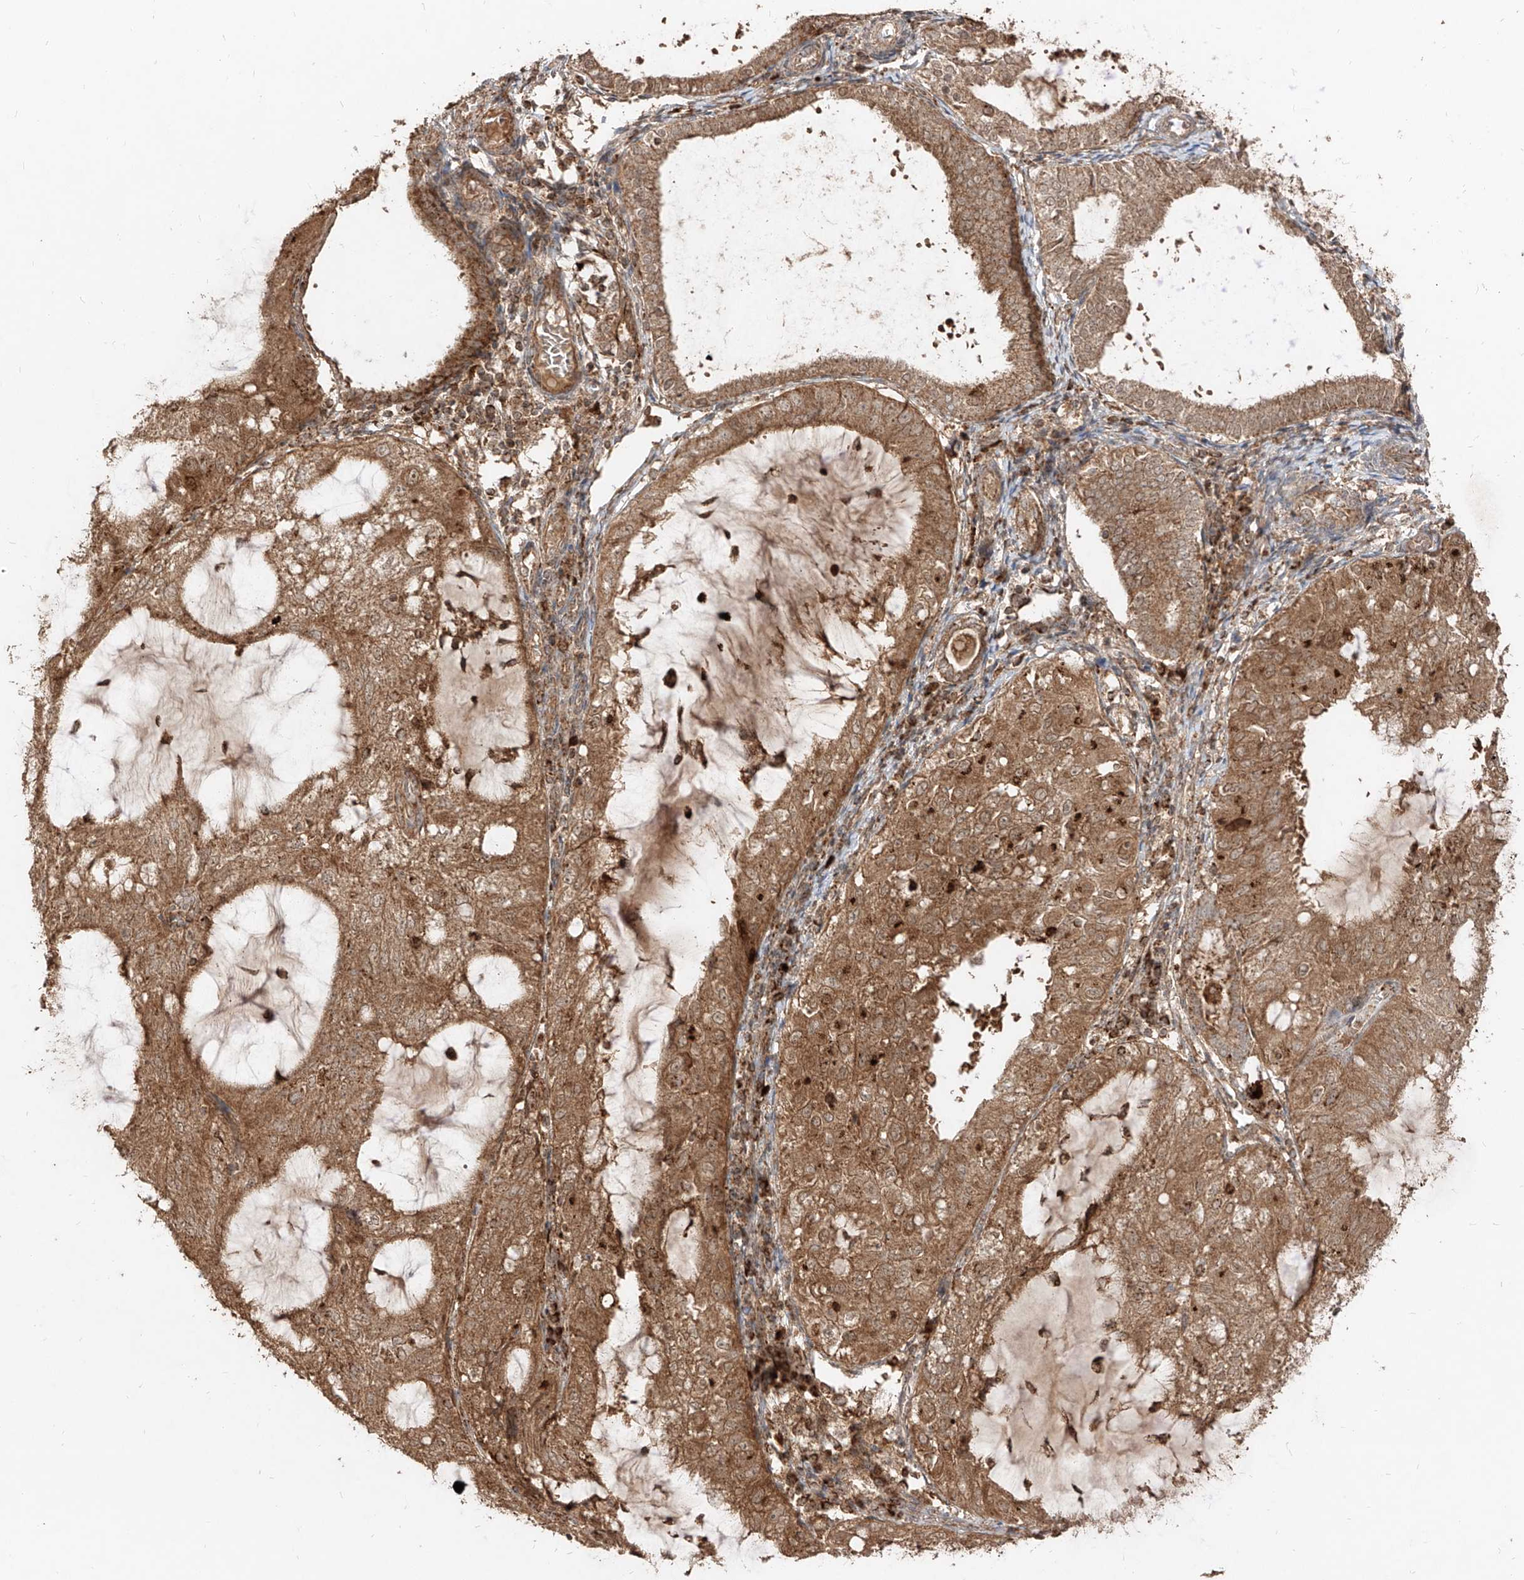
{"staining": {"intensity": "moderate", "quantity": ">75%", "location": "cytoplasmic/membranous"}, "tissue": "endometrial cancer", "cell_type": "Tumor cells", "image_type": "cancer", "snomed": [{"axis": "morphology", "description": "Adenocarcinoma, NOS"}, {"axis": "topography", "description": "Endometrium"}], "caption": "Human endometrial cancer stained for a protein (brown) reveals moderate cytoplasmic/membranous positive expression in approximately >75% of tumor cells.", "gene": "AIM2", "patient": {"sex": "female", "age": 81}}